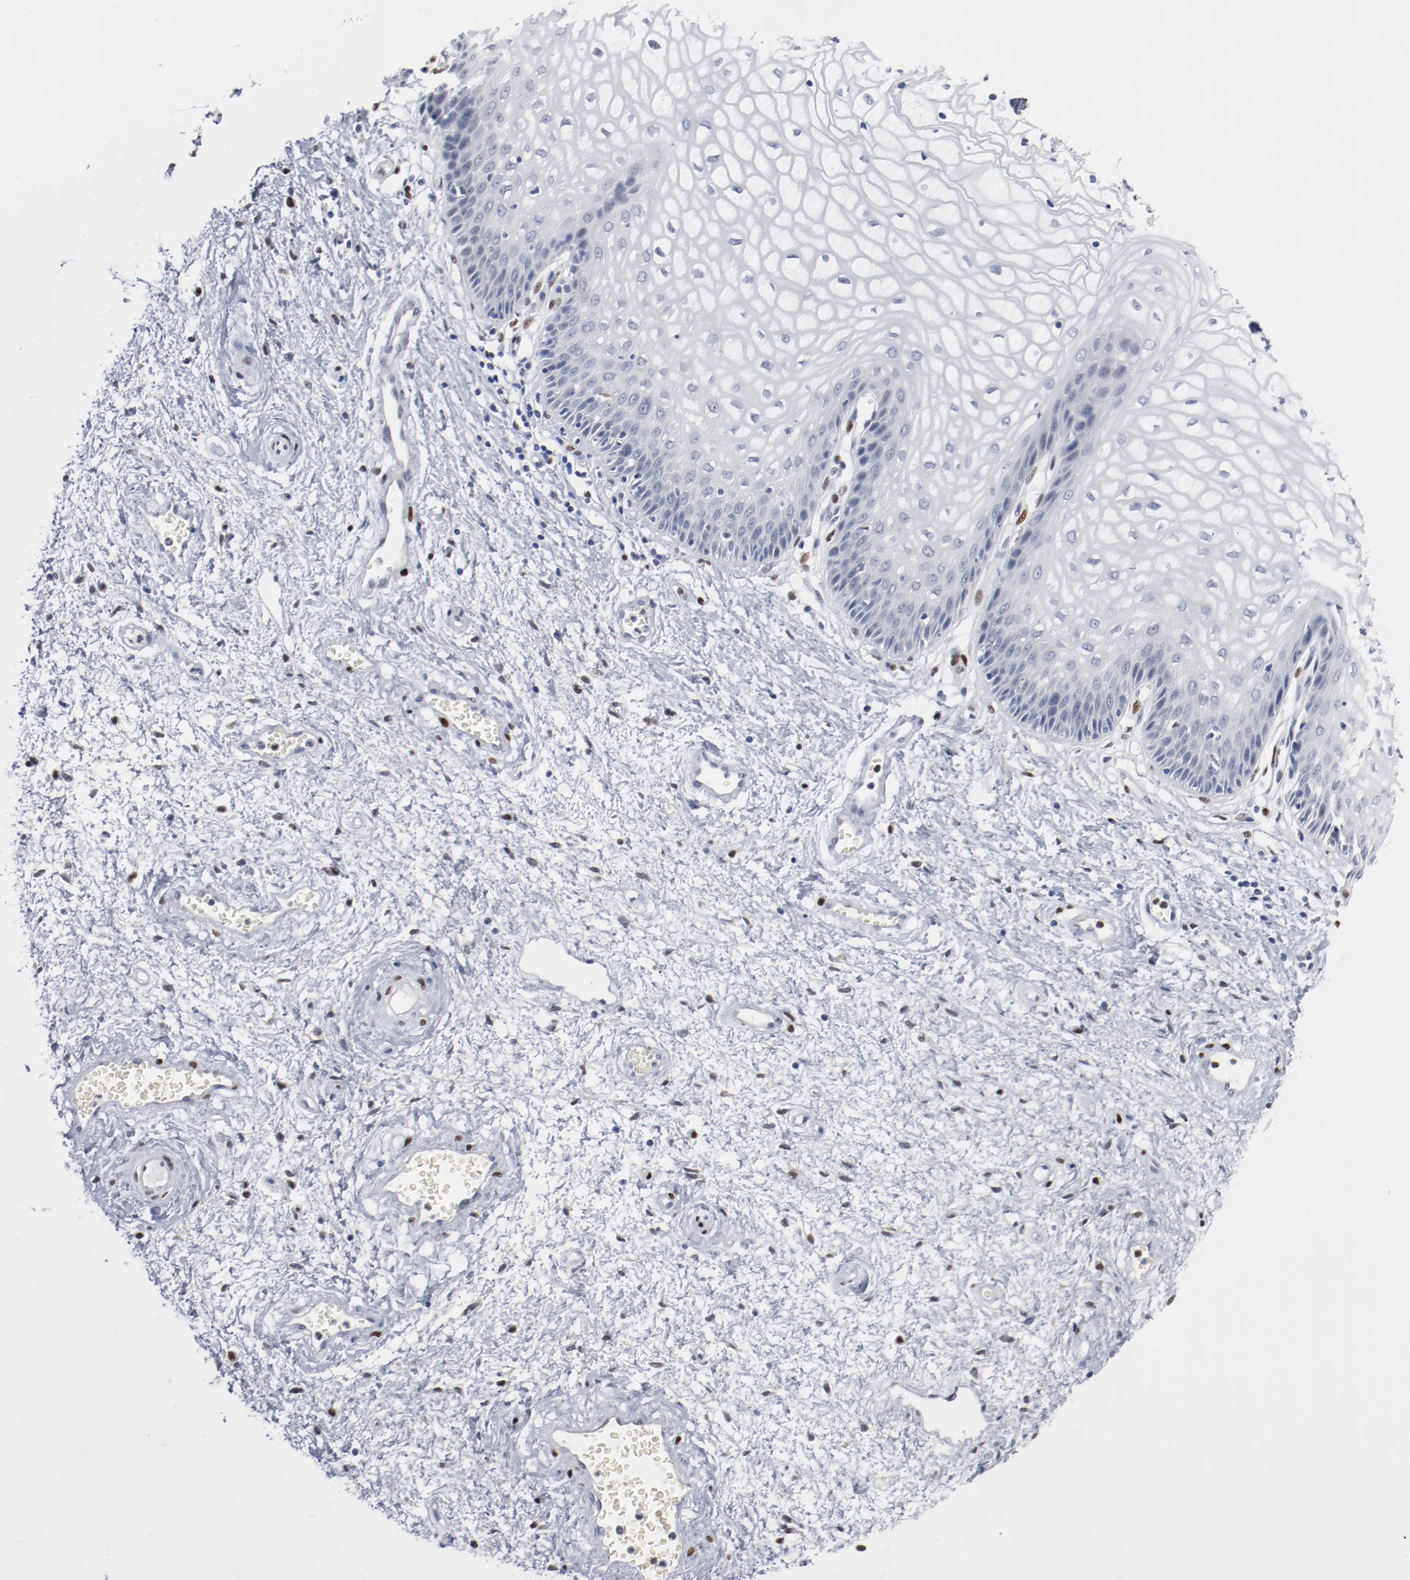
{"staining": {"intensity": "negative", "quantity": "none", "location": "none"}, "tissue": "vagina", "cell_type": "Squamous epithelial cells", "image_type": "normal", "snomed": [{"axis": "morphology", "description": "Normal tissue, NOS"}, {"axis": "topography", "description": "Vagina"}], "caption": "DAB immunohistochemical staining of benign vagina exhibits no significant positivity in squamous epithelial cells. (DAB (3,3'-diaminobenzidine) immunohistochemistry visualized using brightfield microscopy, high magnification).", "gene": "ZEB2", "patient": {"sex": "female", "age": 34}}